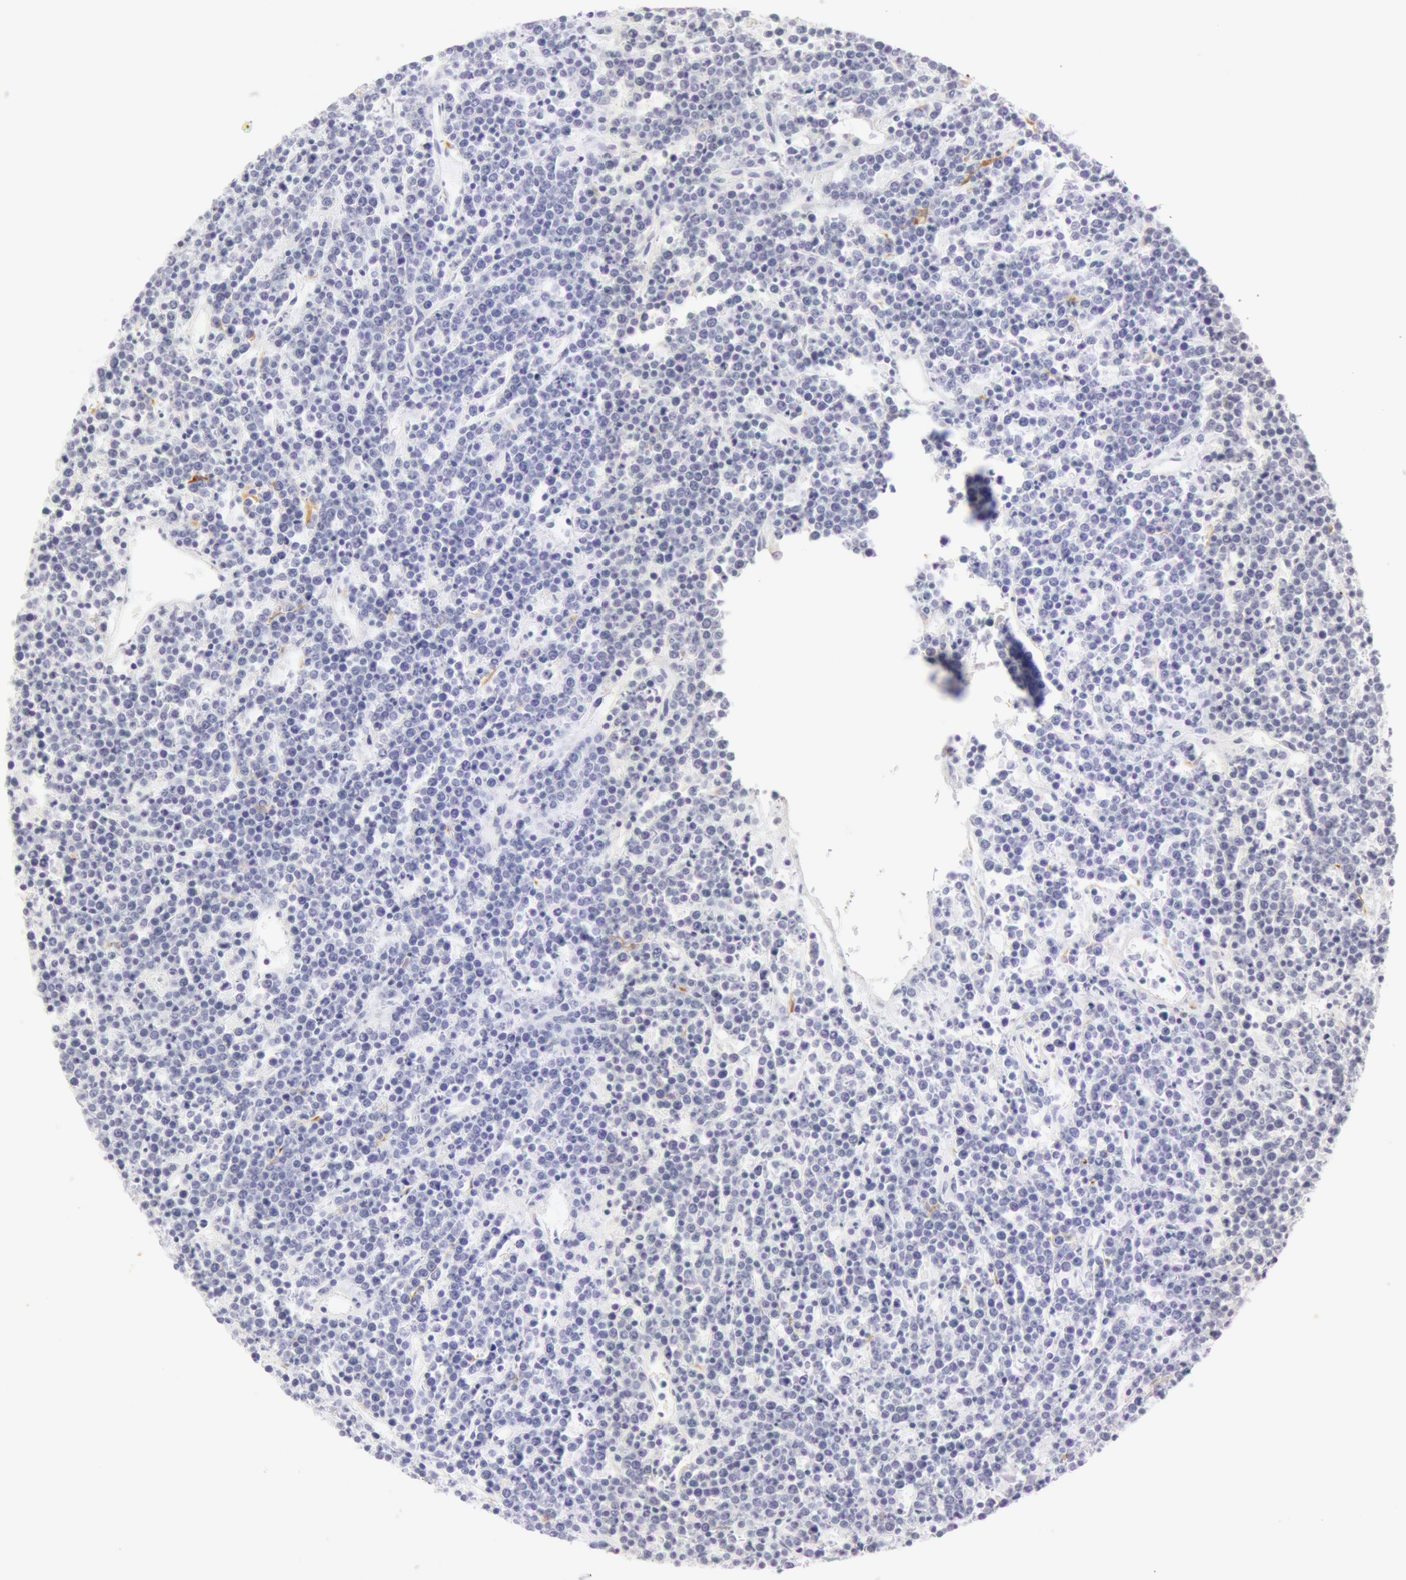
{"staining": {"intensity": "negative", "quantity": "none", "location": "none"}, "tissue": "lymphoma", "cell_type": "Tumor cells", "image_type": "cancer", "snomed": [{"axis": "morphology", "description": "Malignant lymphoma, non-Hodgkin's type, High grade"}, {"axis": "topography", "description": "Ovary"}], "caption": "Immunohistochemical staining of lymphoma demonstrates no significant staining in tumor cells. The staining was performed using DAB to visualize the protein expression in brown, while the nuclei were stained in blue with hematoxylin (Magnification: 20x).", "gene": "KRT8", "patient": {"sex": "female", "age": 56}}